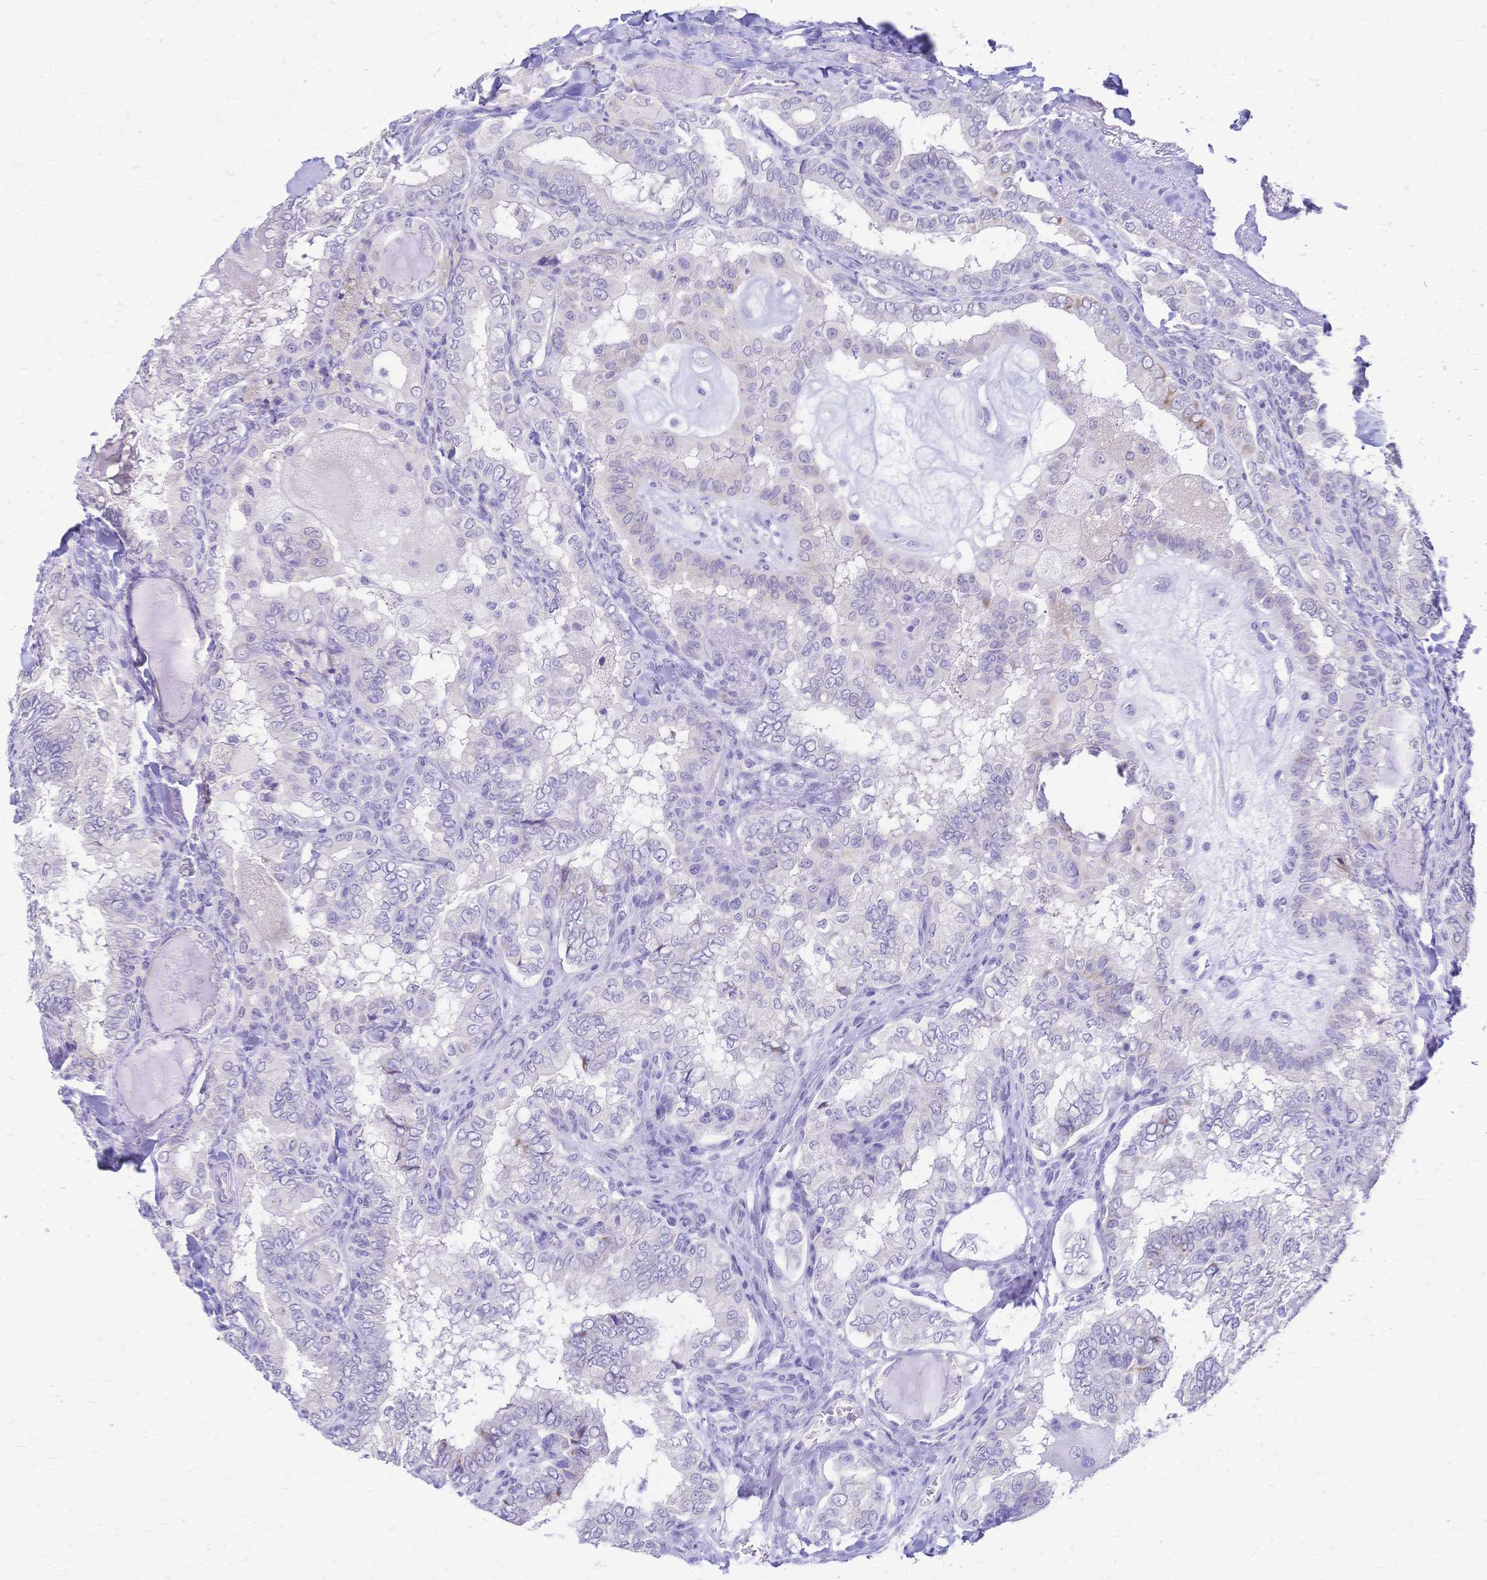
{"staining": {"intensity": "negative", "quantity": "none", "location": "none"}, "tissue": "thyroid cancer", "cell_type": "Tumor cells", "image_type": "cancer", "snomed": [{"axis": "morphology", "description": "Papillary adenocarcinoma, NOS"}, {"axis": "topography", "description": "Thyroid gland"}], "caption": "Histopathology image shows no protein positivity in tumor cells of papillary adenocarcinoma (thyroid) tissue.", "gene": "GRB7", "patient": {"sex": "female", "age": 75}}